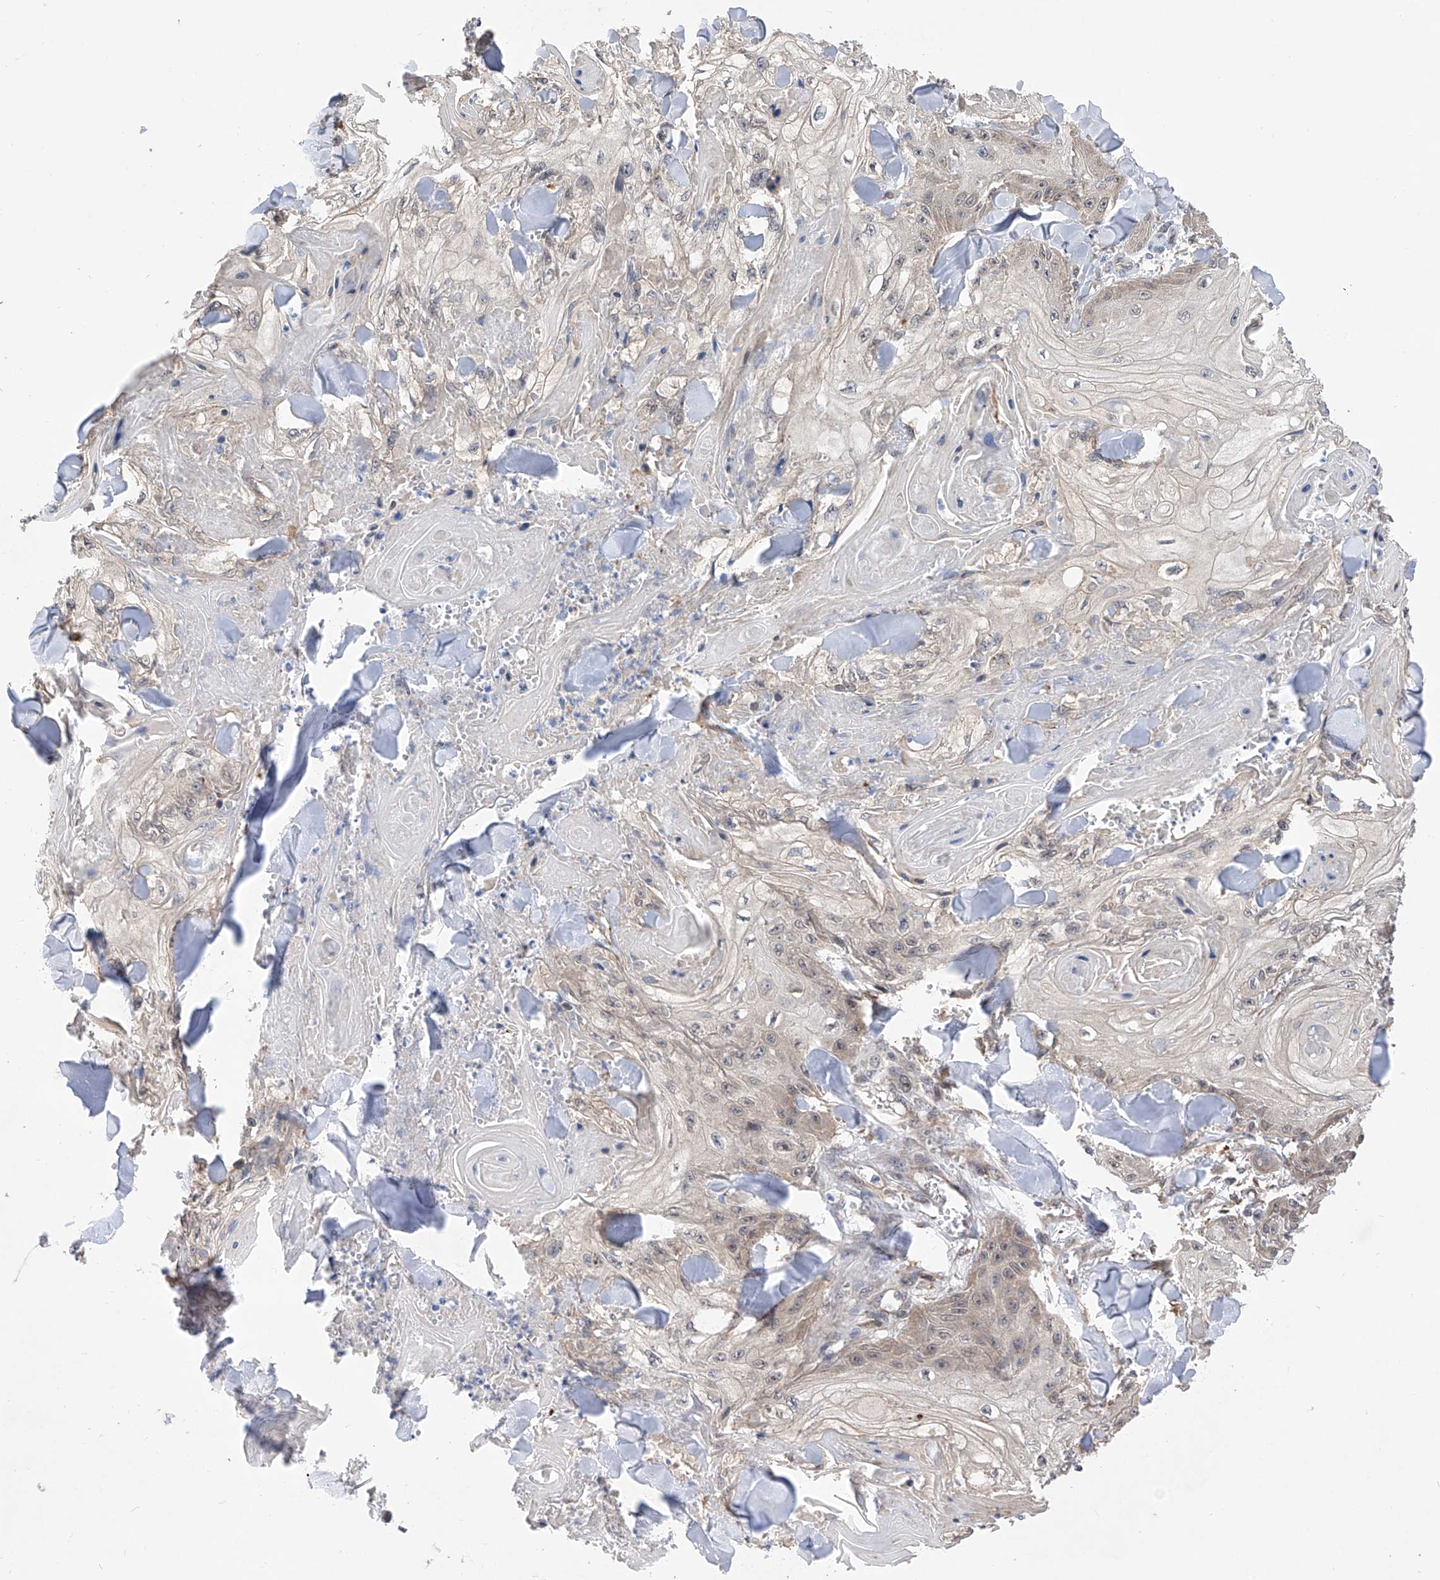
{"staining": {"intensity": "moderate", "quantity": "<25%", "location": "cytoplasmic/membranous"}, "tissue": "skin cancer", "cell_type": "Tumor cells", "image_type": "cancer", "snomed": [{"axis": "morphology", "description": "Squamous cell carcinoma, NOS"}, {"axis": "topography", "description": "Skin"}], "caption": "About <25% of tumor cells in skin cancer exhibit moderate cytoplasmic/membranous protein staining as visualized by brown immunohistochemical staining.", "gene": "USP45", "patient": {"sex": "male", "age": 74}}